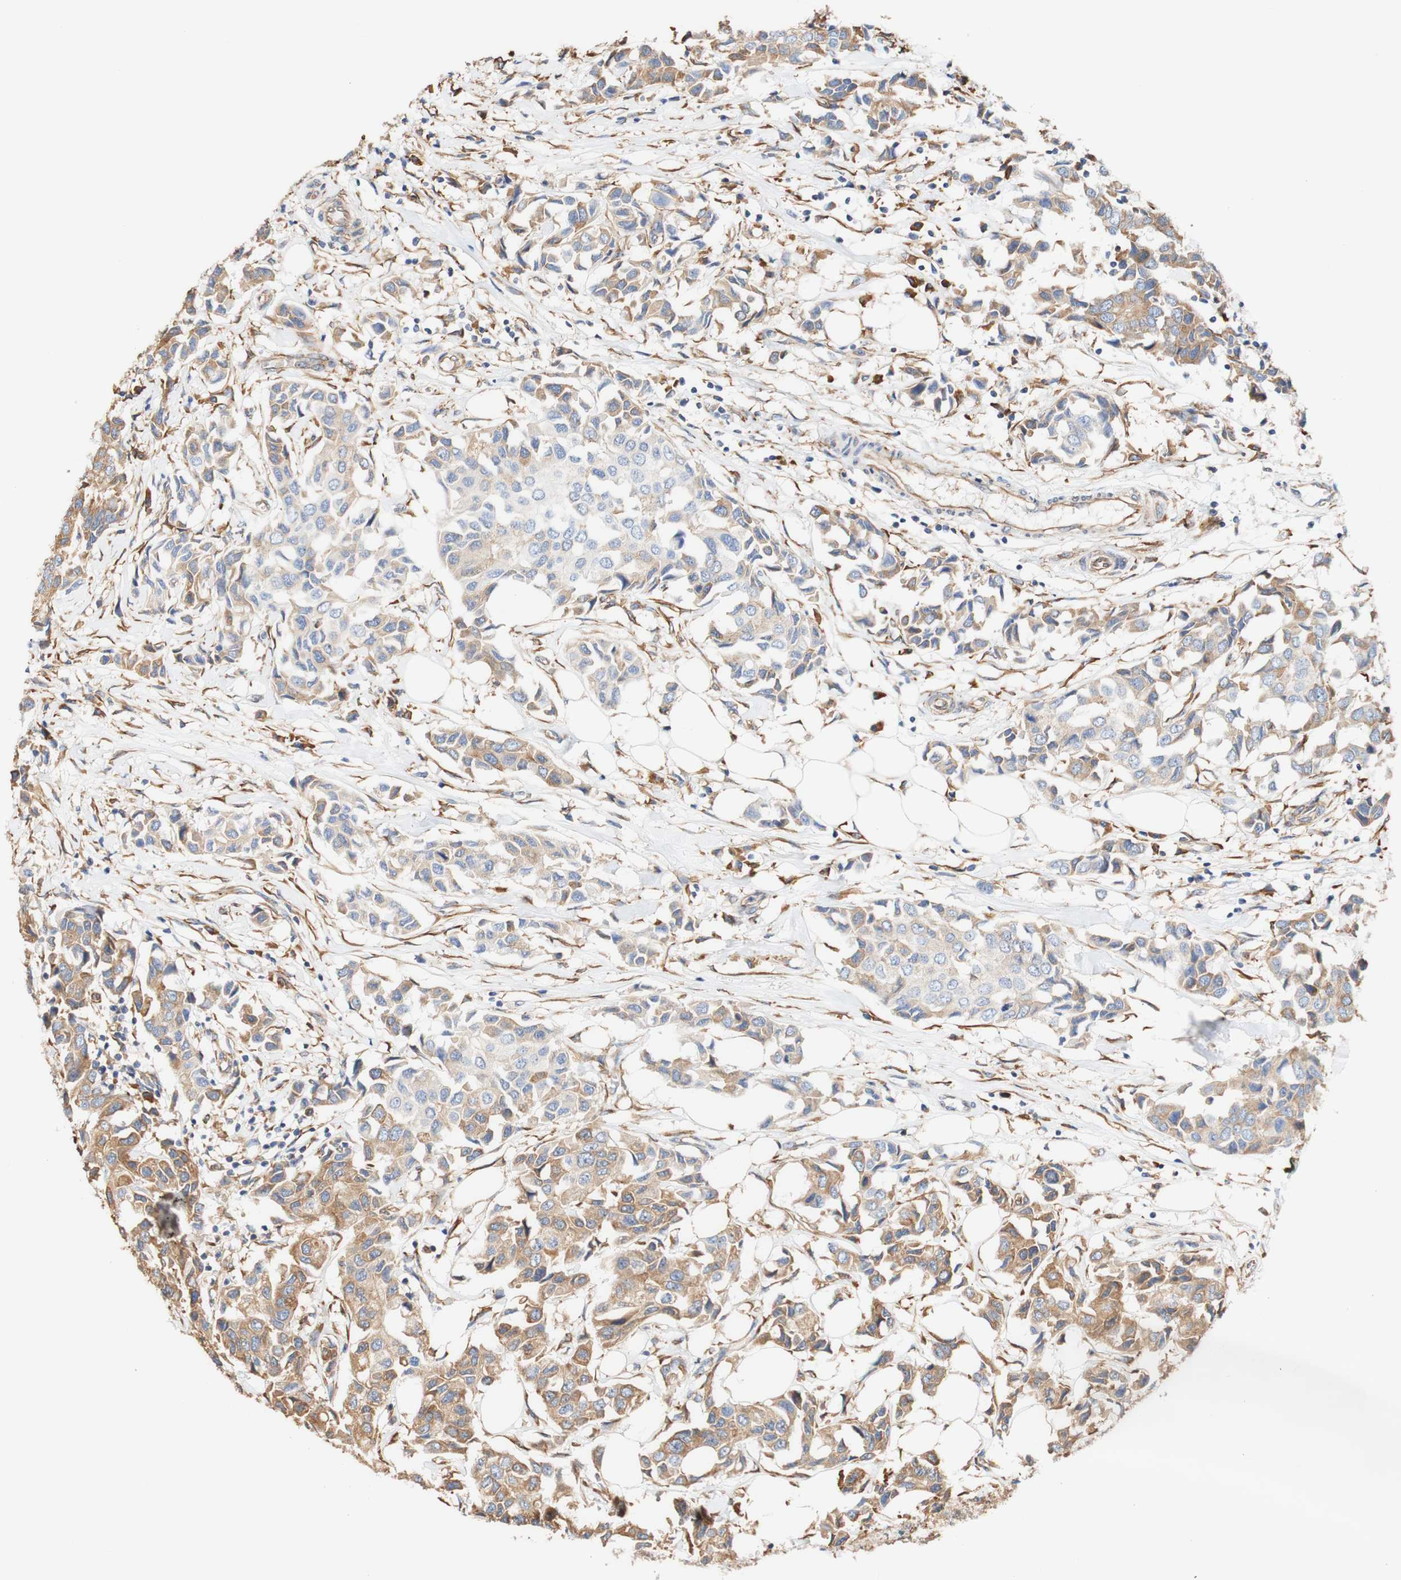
{"staining": {"intensity": "moderate", "quantity": ">75%", "location": "cytoplasmic/membranous"}, "tissue": "breast cancer", "cell_type": "Tumor cells", "image_type": "cancer", "snomed": [{"axis": "morphology", "description": "Duct carcinoma"}, {"axis": "topography", "description": "Breast"}], "caption": "High-power microscopy captured an immunohistochemistry histopathology image of invasive ductal carcinoma (breast), revealing moderate cytoplasmic/membranous staining in about >75% of tumor cells.", "gene": "EIF2AK4", "patient": {"sex": "female", "age": 80}}